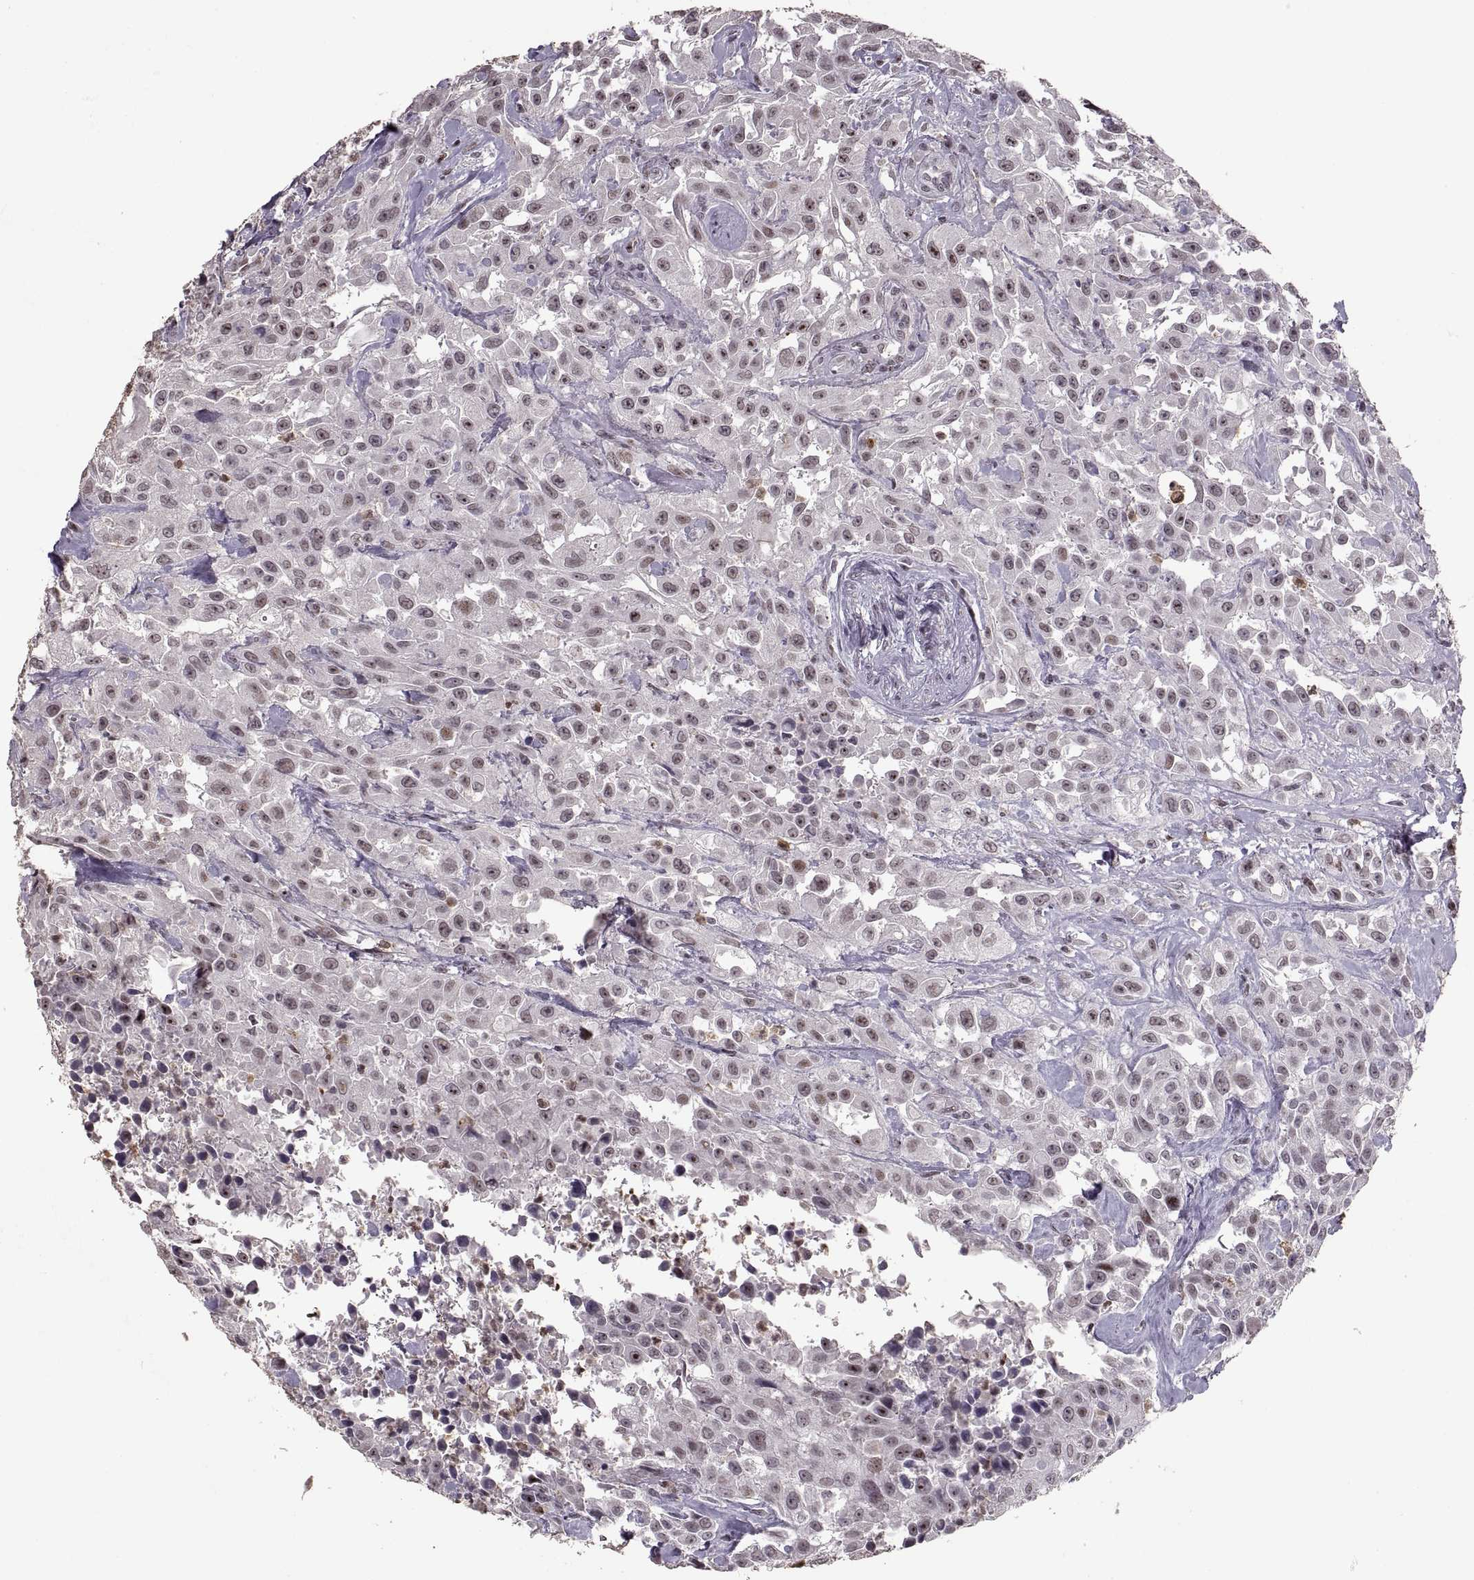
{"staining": {"intensity": "negative", "quantity": "none", "location": "none"}, "tissue": "urothelial cancer", "cell_type": "Tumor cells", "image_type": "cancer", "snomed": [{"axis": "morphology", "description": "Urothelial carcinoma, High grade"}, {"axis": "topography", "description": "Urinary bladder"}], "caption": "Protein analysis of high-grade urothelial carcinoma reveals no significant staining in tumor cells. Nuclei are stained in blue.", "gene": "PALS1", "patient": {"sex": "male", "age": 79}}